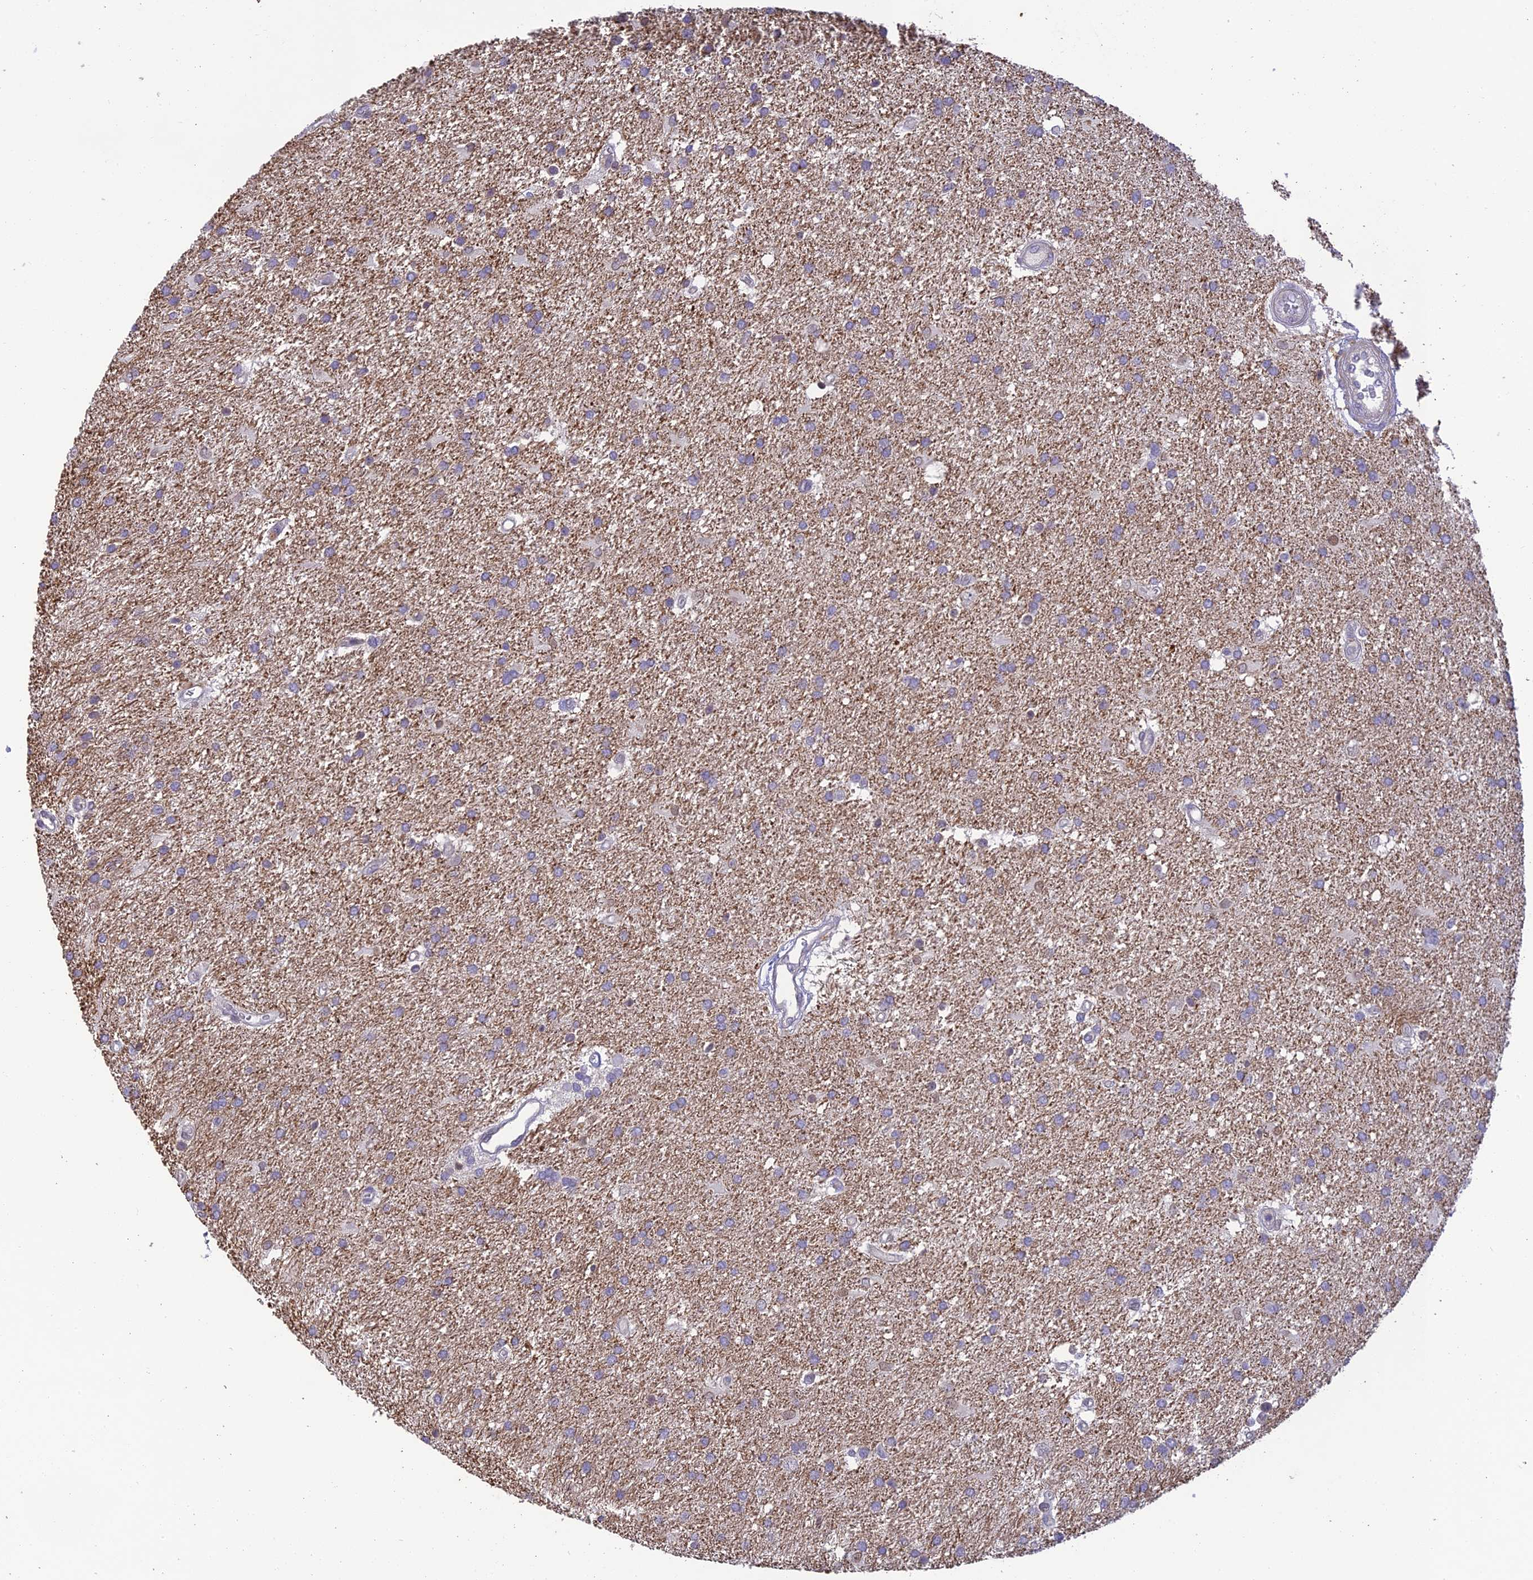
{"staining": {"intensity": "negative", "quantity": "none", "location": "none"}, "tissue": "glioma", "cell_type": "Tumor cells", "image_type": "cancer", "snomed": [{"axis": "morphology", "description": "Glioma, malignant, Low grade"}, {"axis": "topography", "description": "Brain"}], "caption": "Tumor cells show no significant expression in low-grade glioma (malignant).", "gene": "BMT2", "patient": {"sex": "male", "age": 66}}